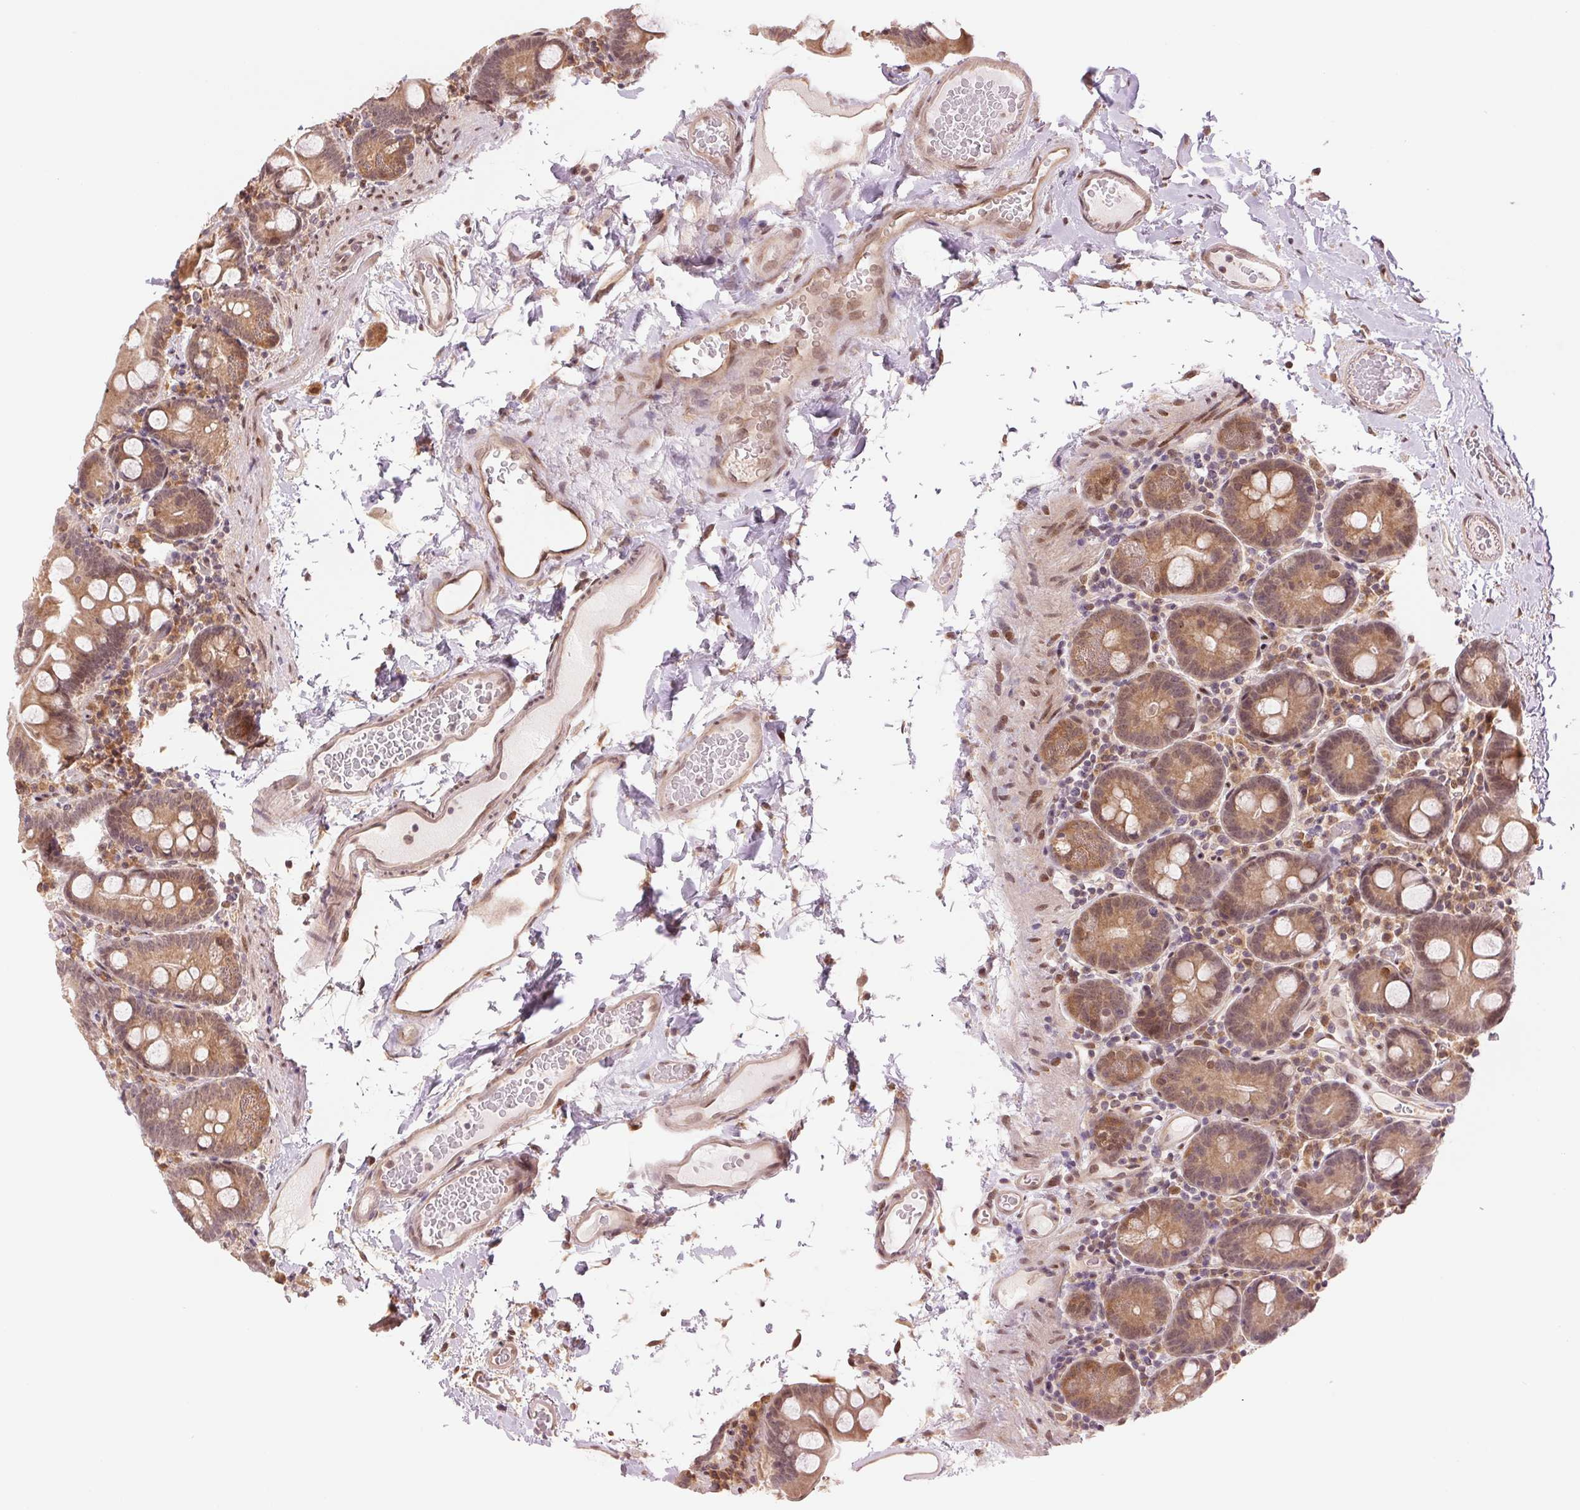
{"staining": {"intensity": "moderate", "quantity": ">75%", "location": "cytoplasmic/membranous"}, "tissue": "small intestine", "cell_type": "Glandular cells", "image_type": "normal", "snomed": [{"axis": "morphology", "description": "Normal tissue, NOS"}, {"axis": "topography", "description": "Small intestine"}], "caption": "A micrograph showing moderate cytoplasmic/membranous expression in approximately >75% of glandular cells in benign small intestine, as visualized by brown immunohistochemical staining.", "gene": "ERI3", "patient": {"sex": "female", "age": 68}}